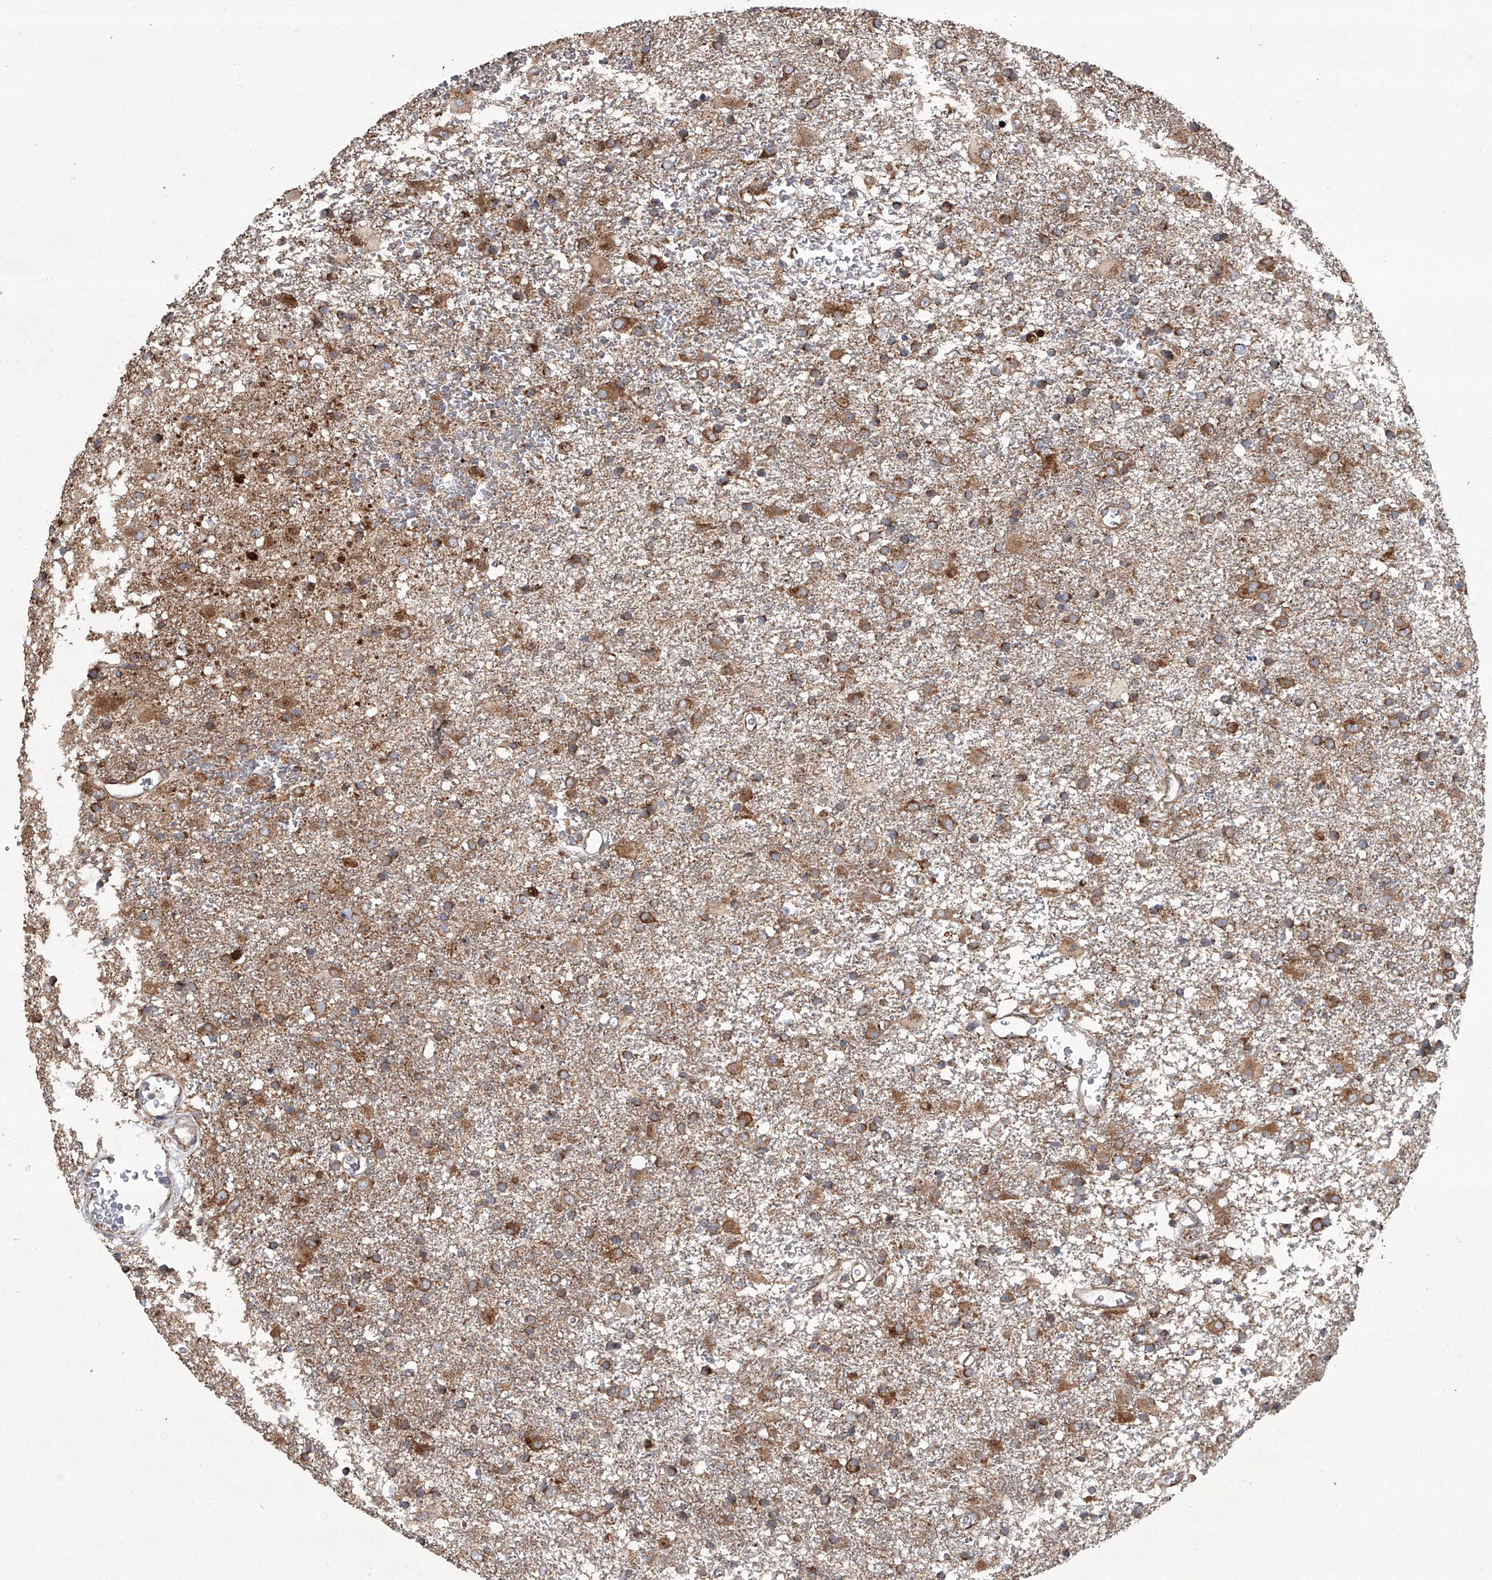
{"staining": {"intensity": "moderate", "quantity": ">75%", "location": "cytoplasmic/membranous"}, "tissue": "glioma", "cell_type": "Tumor cells", "image_type": "cancer", "snomed": [{"axis": "morphology", "description": "Glioma, malignant, Low grade"}, {"axis": "topography", "description": "Brain"}], "caption": "Immunohistochemical staining of glioma exhibits moderate cytoplasmic/membranous protein staining in about >75% of tumor cells. (DAB IHC with brightfield microscopy, high magnification).", "gene": "ZC3H15", "patient": {"sex": "male", "age": 65}}